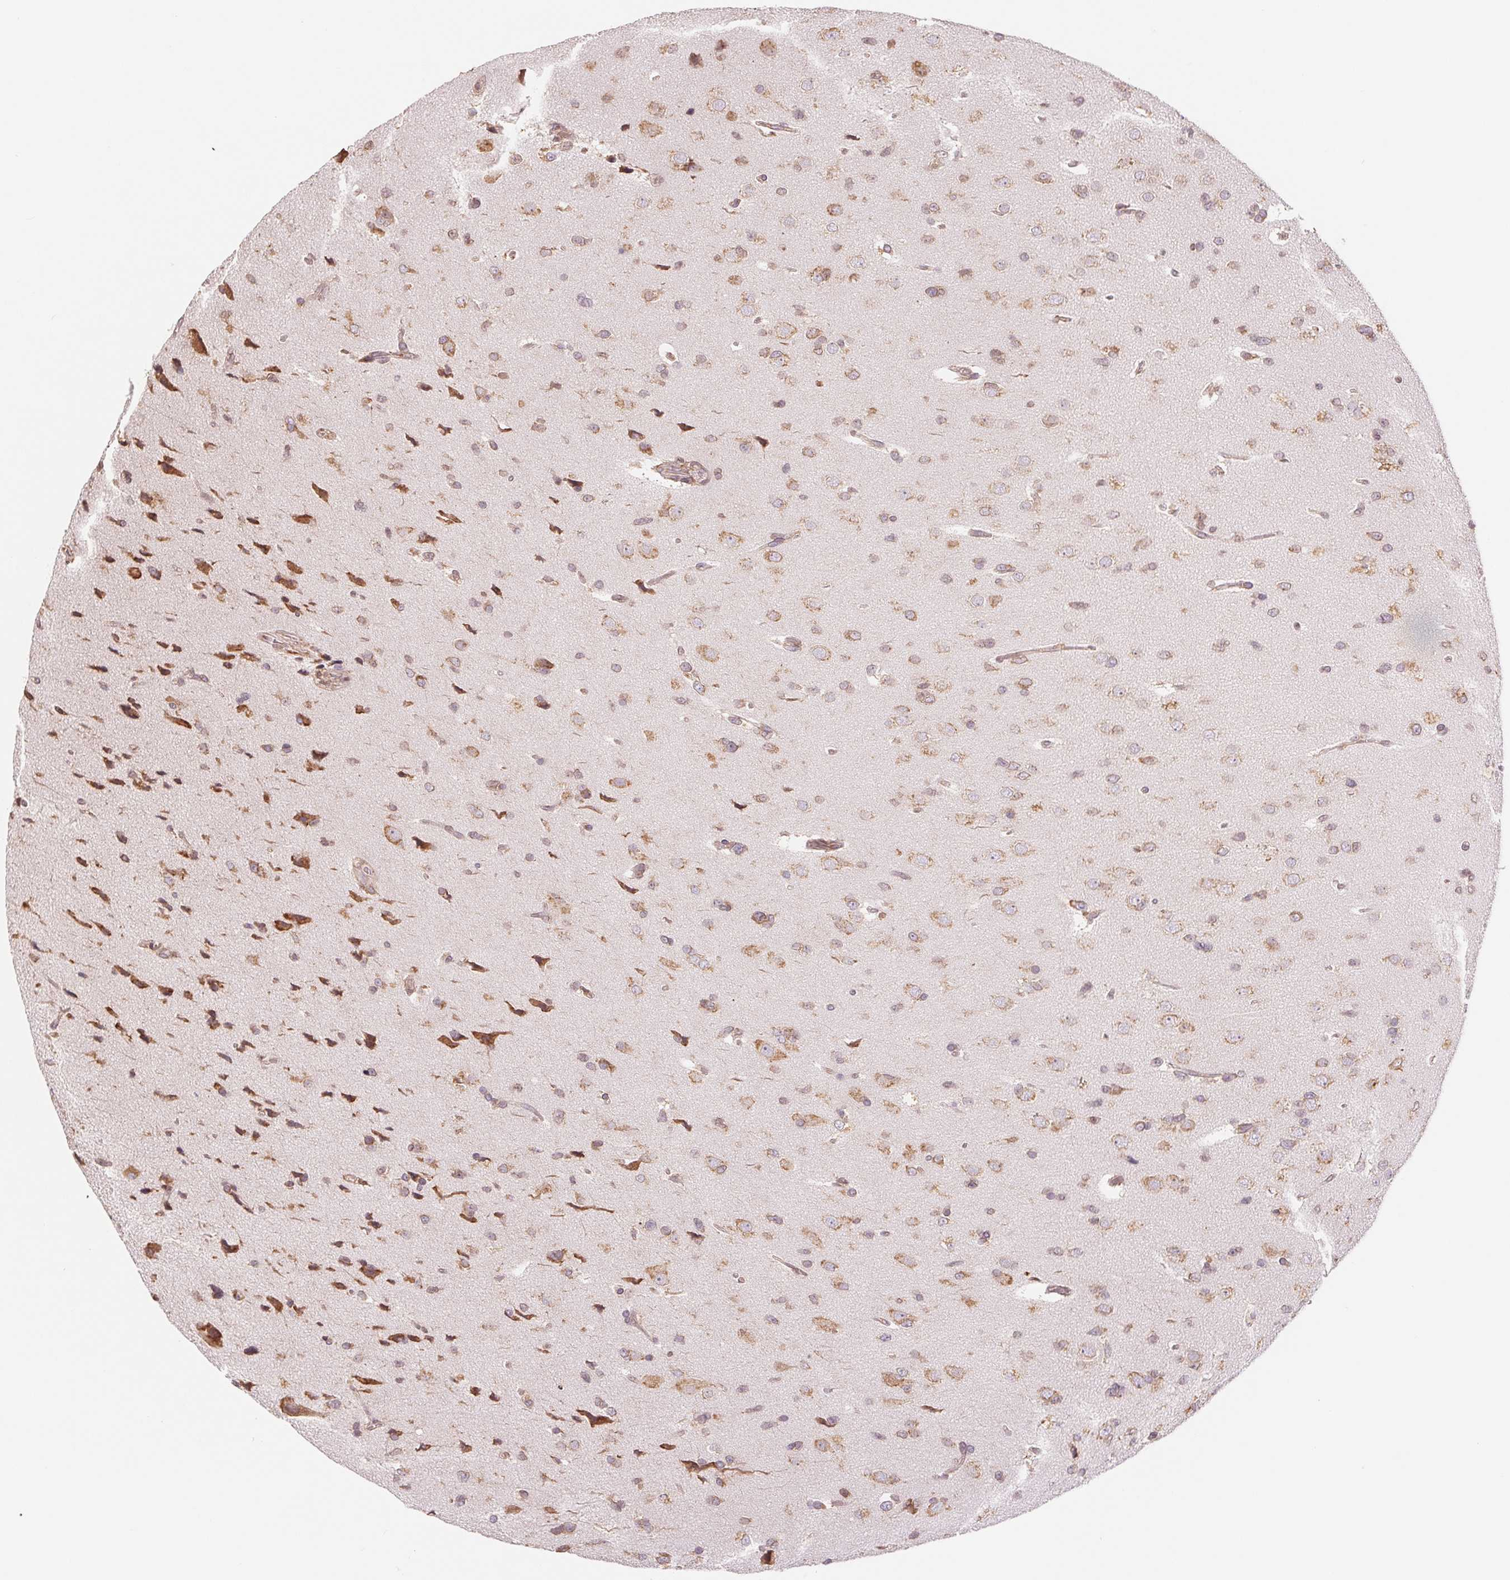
{"staining": {"intensity": "moderate", "quantity": ">75%", "location": "cytoplasmic/membranous"}, "tissue": "glioma", "cell_type": "Tumor cells", "image_type": "cancer", "snomed": [{"axis": "morphology", "description": "Glioma, malignant, Low grade"}, {"axis": "topography", "description": "Brain"}], "caption": "Immunohistochemical staining of human glioma displays medium levels of moderate cytoplasmic/membranous protein expression in approximately >75% of tumor cells.", "gene": "RPN1", "patient": {"sex": "female", "age": 55}}